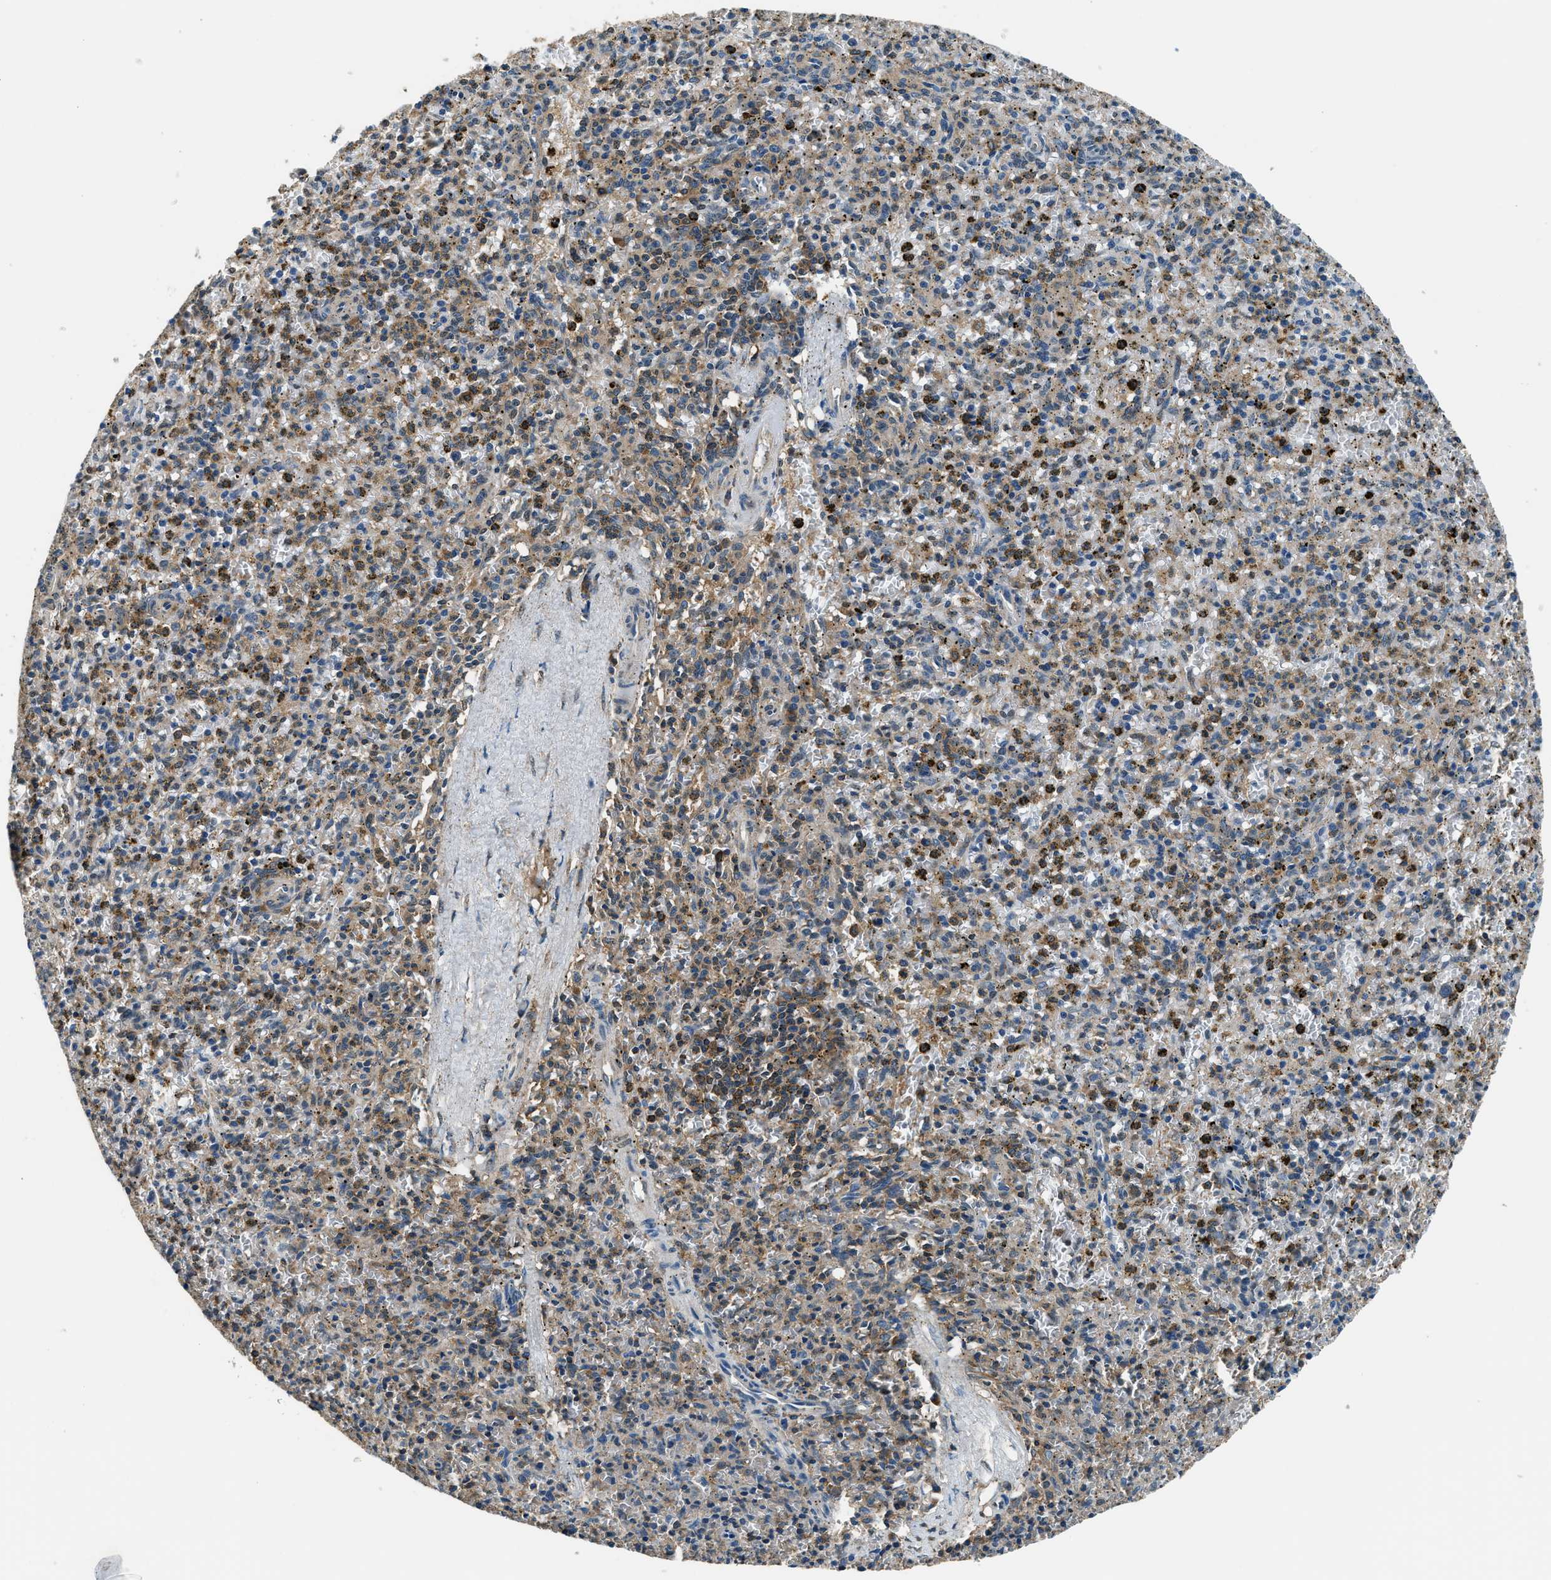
{"staining": {"intensity": "moderate", "quantity": "25%-75%", "location": "cytoplasmic/membranous"}, "tissue": "spleen", "cell_type": "Cells in red pulp", "image_type": "normal", "snomed": [{"axis": "morphology", "description": "Normal tissue, NOS"}, {"axis": "topography", "description": "Spleen"}], "caption": "Immunohistochemistry (IHC) micrograph of unremarkable human spleen stained for a protein (brown), which reveals medium levels of moderate cytoplasmic/membranous positivity in about 25%-75% of cells in red pulp.", "gene": "ARFGAP2", "patient": {"sex": "male", "age": 72}}